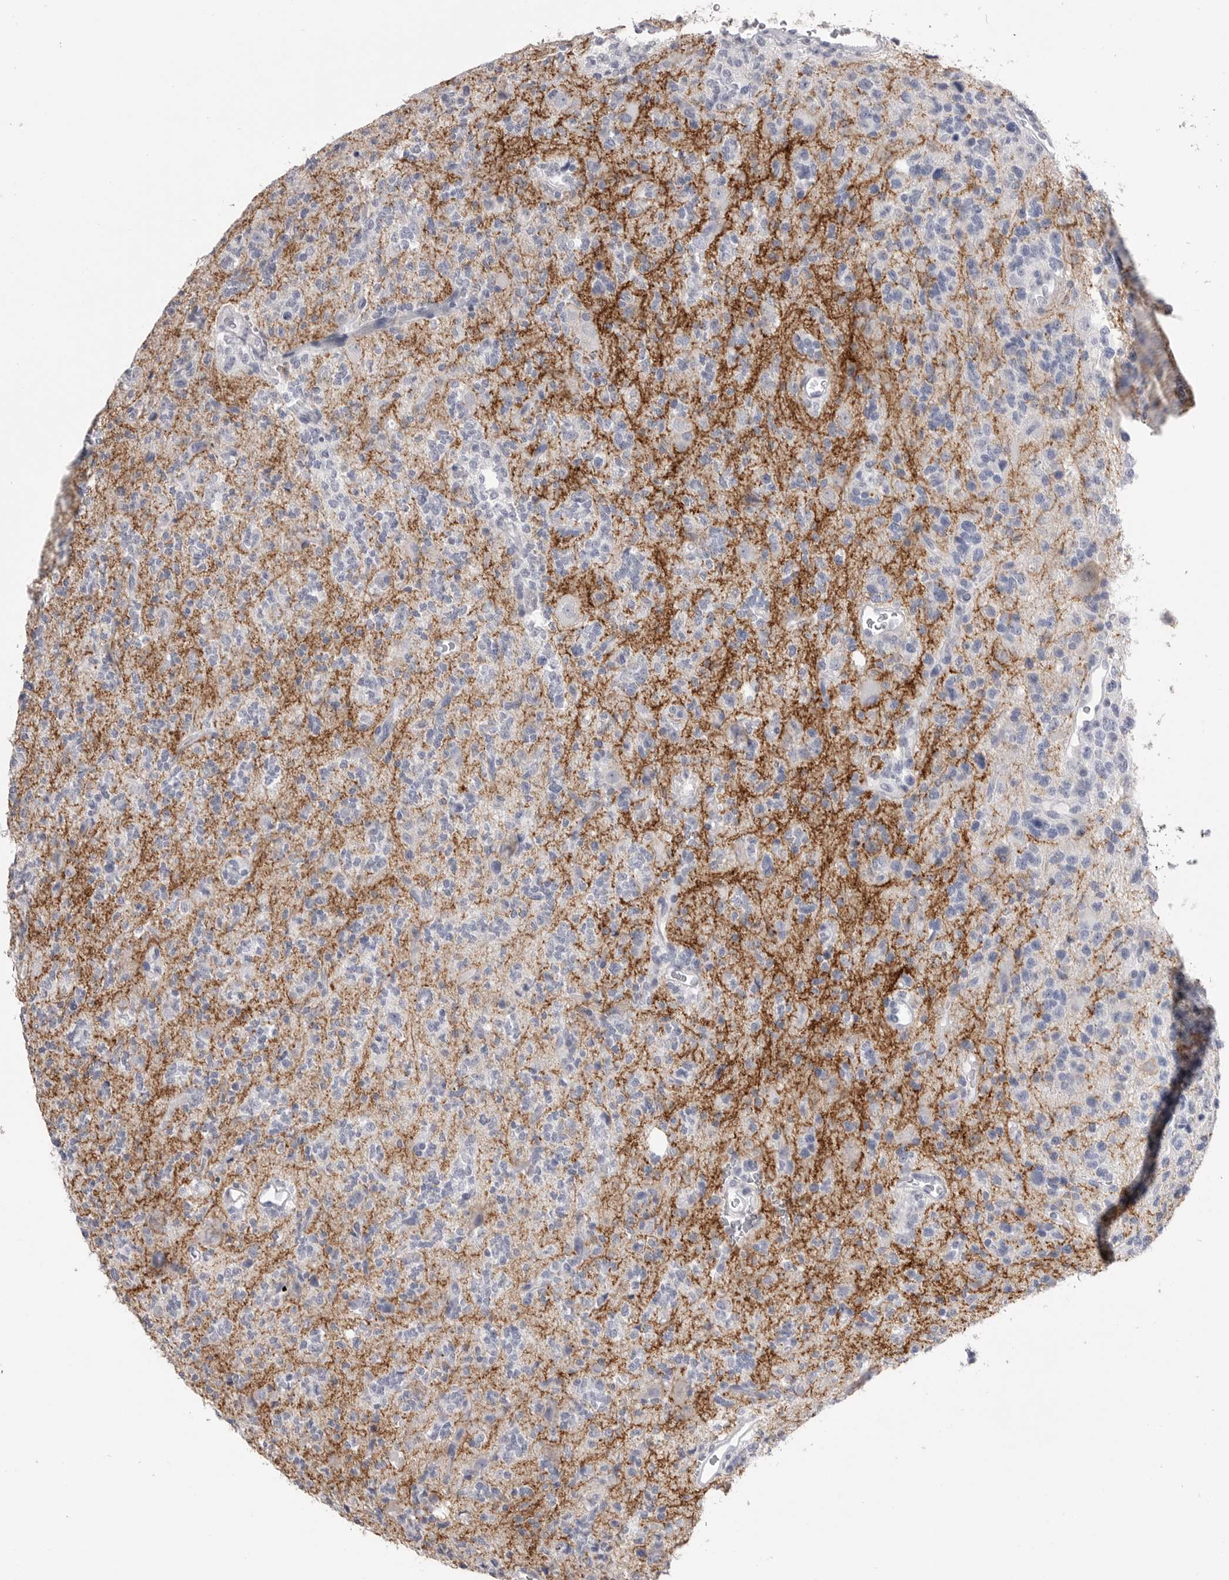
{"staining": {"intensity": "negative", "quantity": "none", "location": "none"}, "tissue": "glioma", "cell_type": "Tumor cells", "image_type": "cancer", "snomed": [{"axis": "morphology", "description": "Glioma, malignant, High grade"}, {"axis": "topography", "description": "Brain"}], "caption": "Immunohistochemistry (IHC) of glioma displays no staining in tumor cells.", "gene": "ICAM5", "patient": {"sex": "female", "age": 62}}